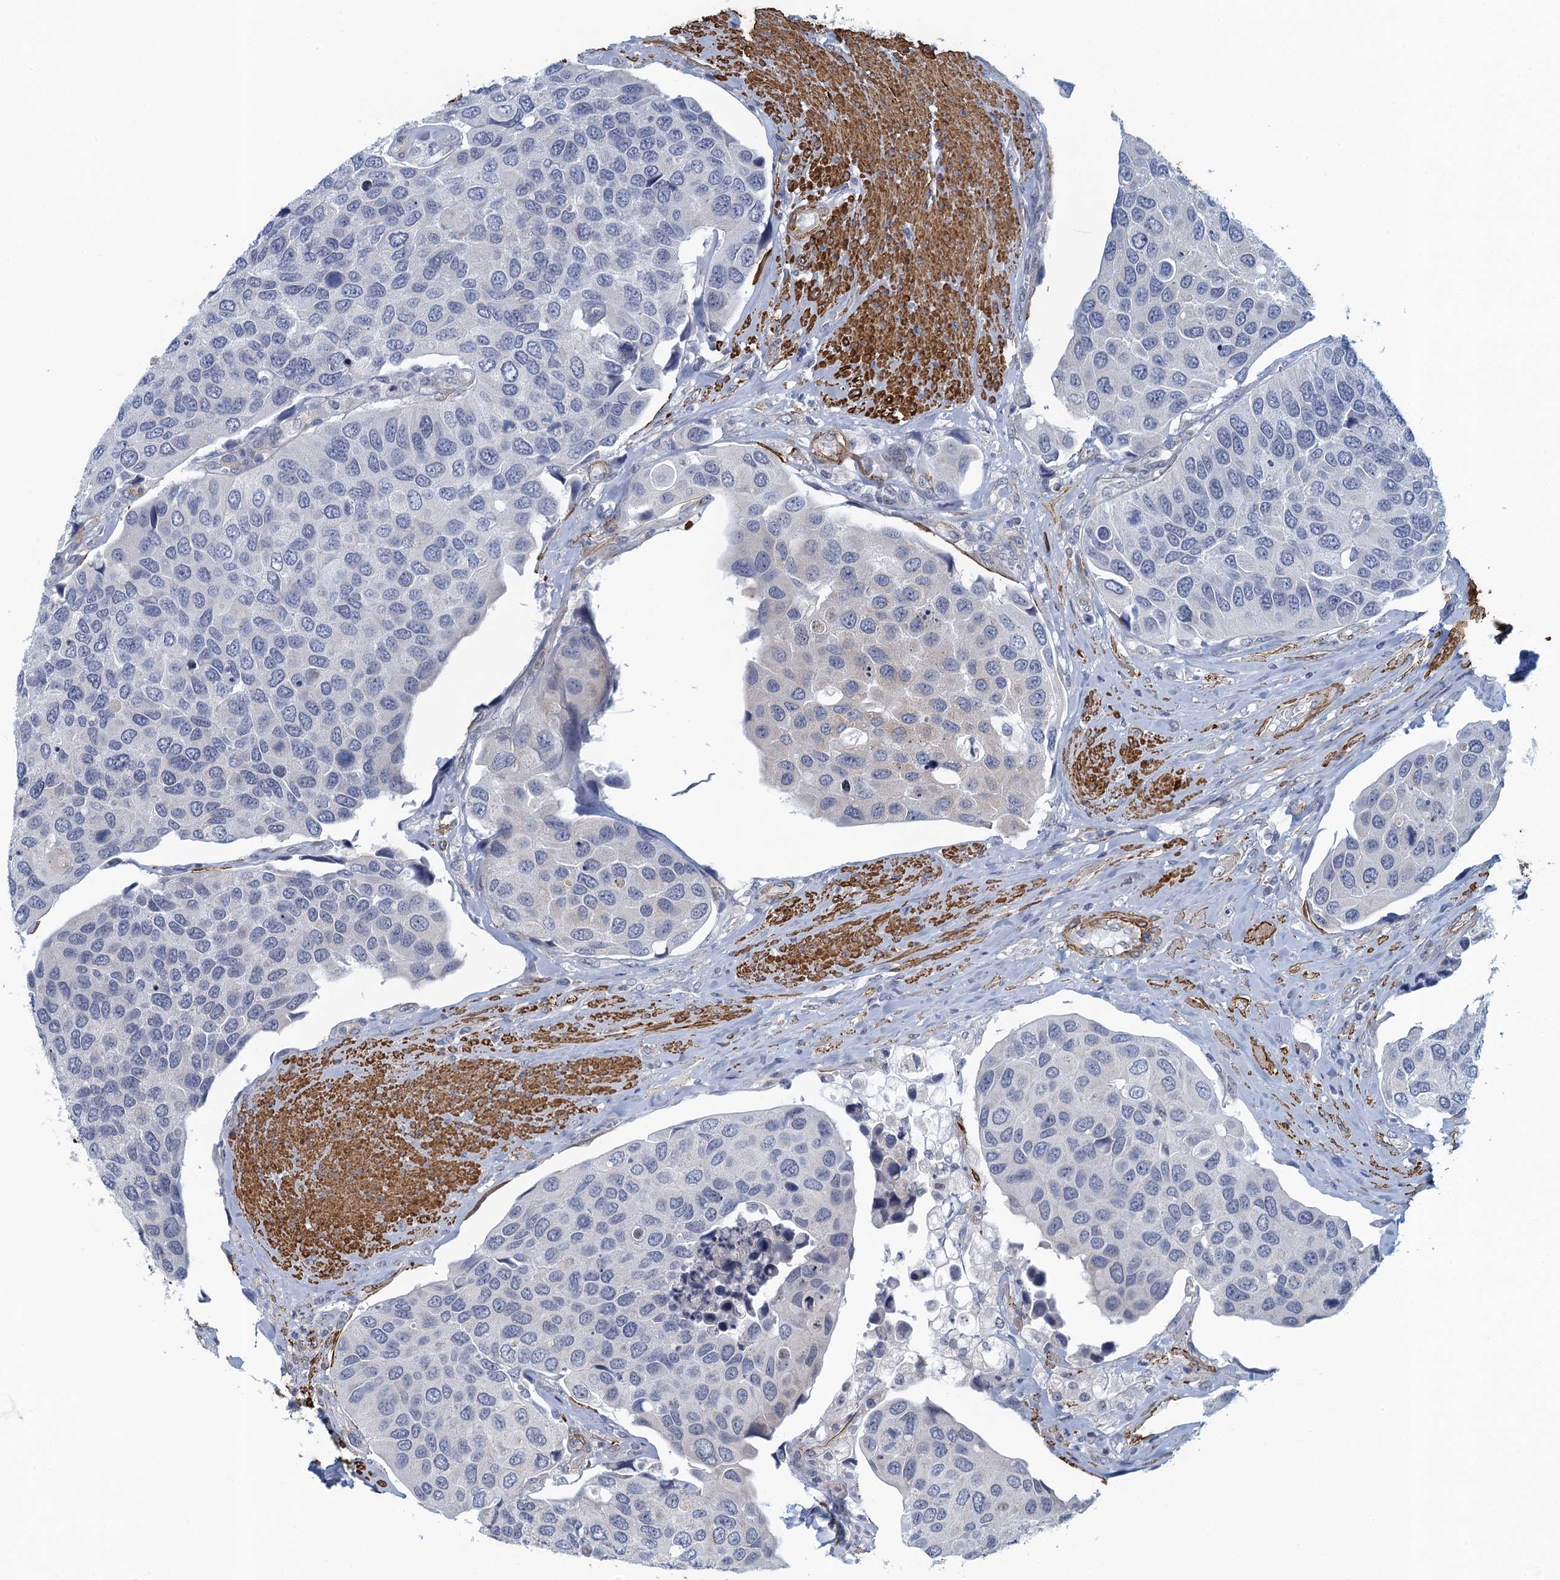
{"staining": {"intensity": "negative", "quantity": "none", "location": "none"}, "tissue": "urothelial cancer", "cell_type": "Tumor cells", "image_type": "cancer", "snomed": [{"axis": "morphology", "description": "Urothelial carcinoma, High grade"}, {"axis": "topography", "description": "Urinary bladder"}], "caption": "This photomicrograph is of urothelial cancer stained with IHC to label a protein in brown with the nuclei are counter-stained blue. There is no expression in tumor cells. The staining was performed using DAB (3,3'-diaminobenzidine) to visualize the protein expression in brown, while the nuclei were stained in blue with hematoxylin (Magnification: 20x).", "gene": "ALG2", "patient": {"sex": "male", "age": 74}}